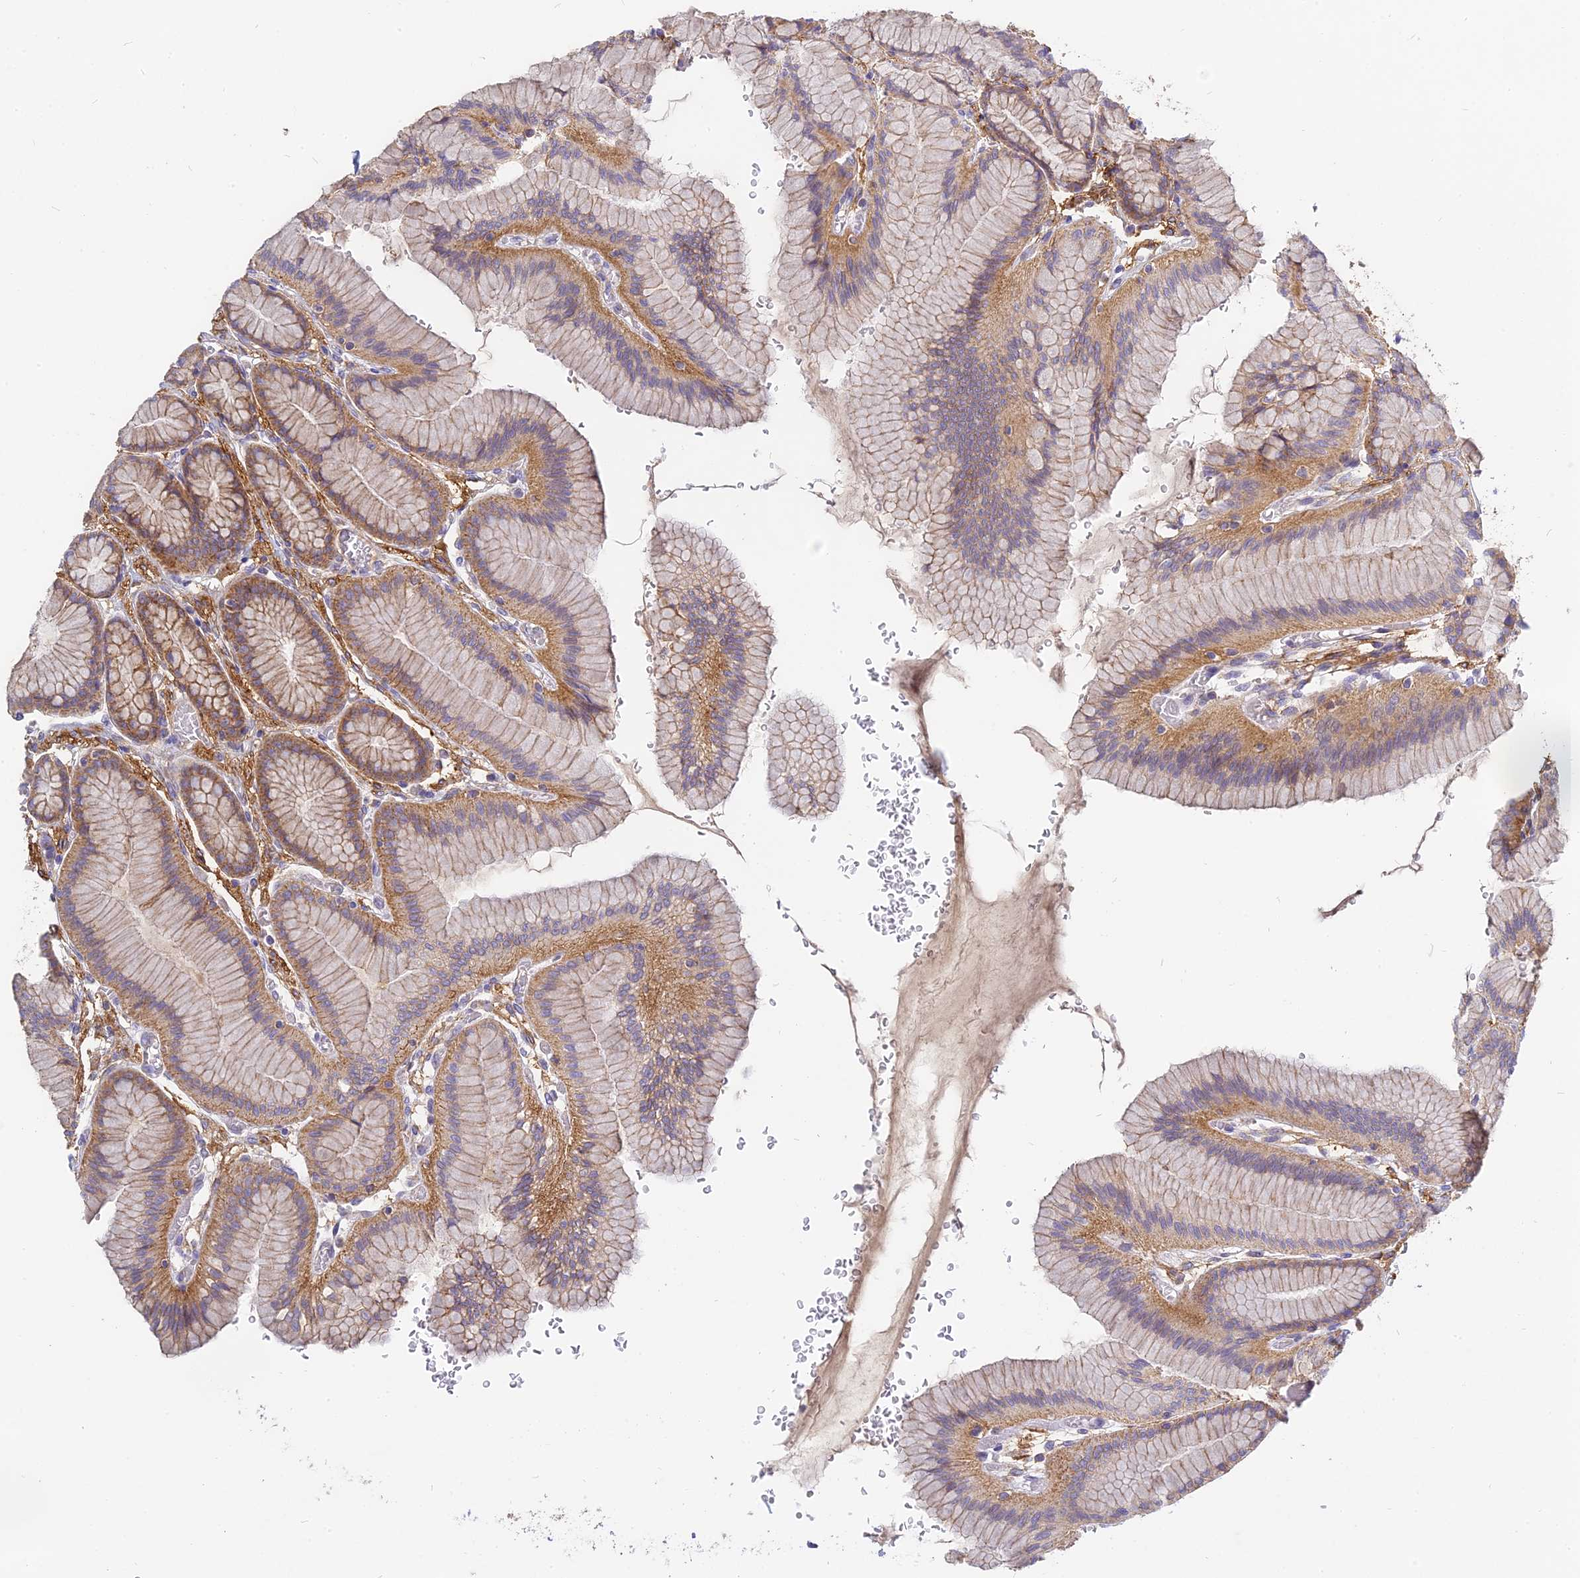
{"staining": {"intensity": "moderate", "quantity": ">75%", "location": "cytoplasmic/membranous"}, "tissue": "stomach", "cell_type": "Glandular cells", "image_type": "normal", "snomed": [{"axis": "morphology", "description": "Normal tissue, NOS"}, {"axis": "morphology", "description": "Adenocarcinoma, NOS"}, {"axis": "morphology", "description": "Adenocarcinoma, High grade"}, {"axis": "topography", "description": "Stomach, upper"}, {"axis": "topography", "description": "Stomach"}], "caption": "Stomach stained for a protein demonstrates moderate cytoplasmic/membranous positivity in glandular cells.", "gene": "MRPL15", "patient": {"sex": "female", "age": 65}}